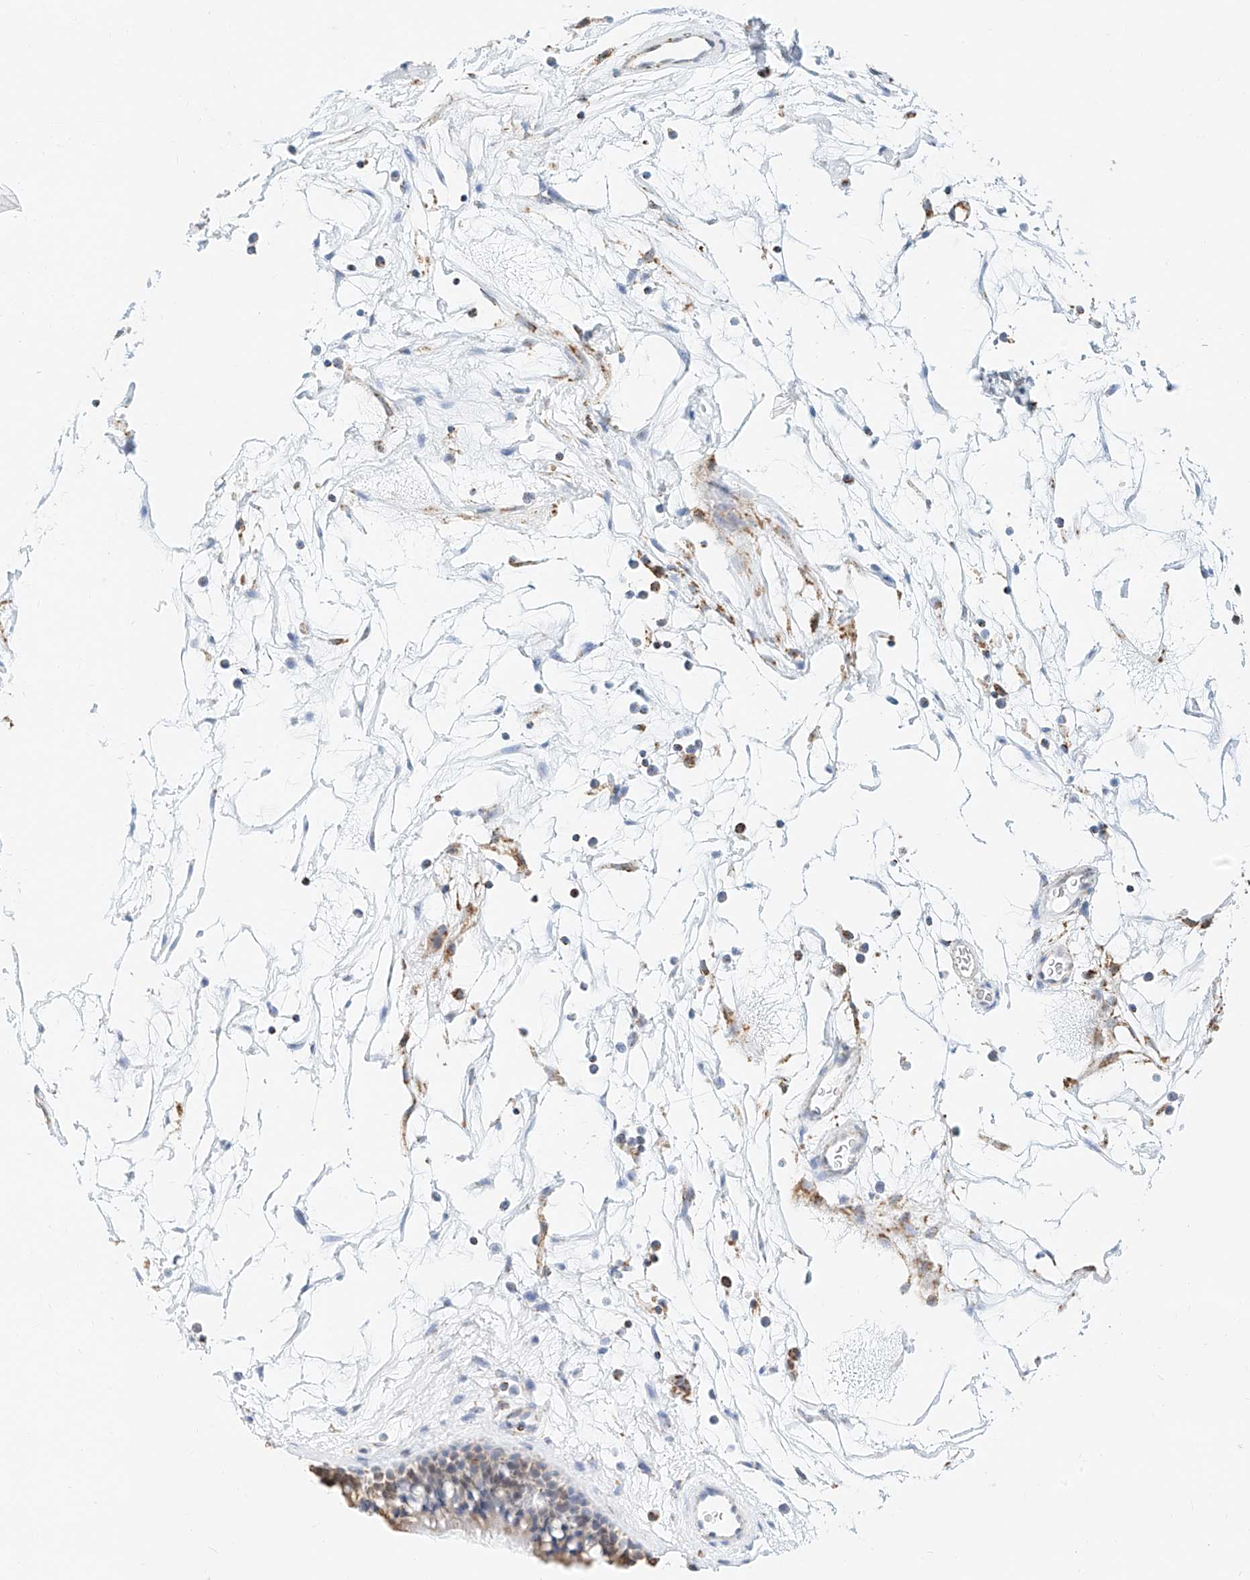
{"staining": {"intensity": "moderate", "quantity": "25%-75%", "location": "cytoplasmic/membranous"}, "tissue": "nasopharynx", "cell_type": "Respiratory epithelial cells", "image_type": "normal", "snomed": [{"axis": "morphology", "description": "Normal tissue, NOS"}, {"axis": "topography", "description": "Nasopharynx"}], "caption": "Nasopharynx stained with IHC displays moderate cytoplasmic/membranous expression in about 25%-75% of respiratory epithelial cells.", "gene": "NALCN", "patient": {"sex": "male", "age": 64}}